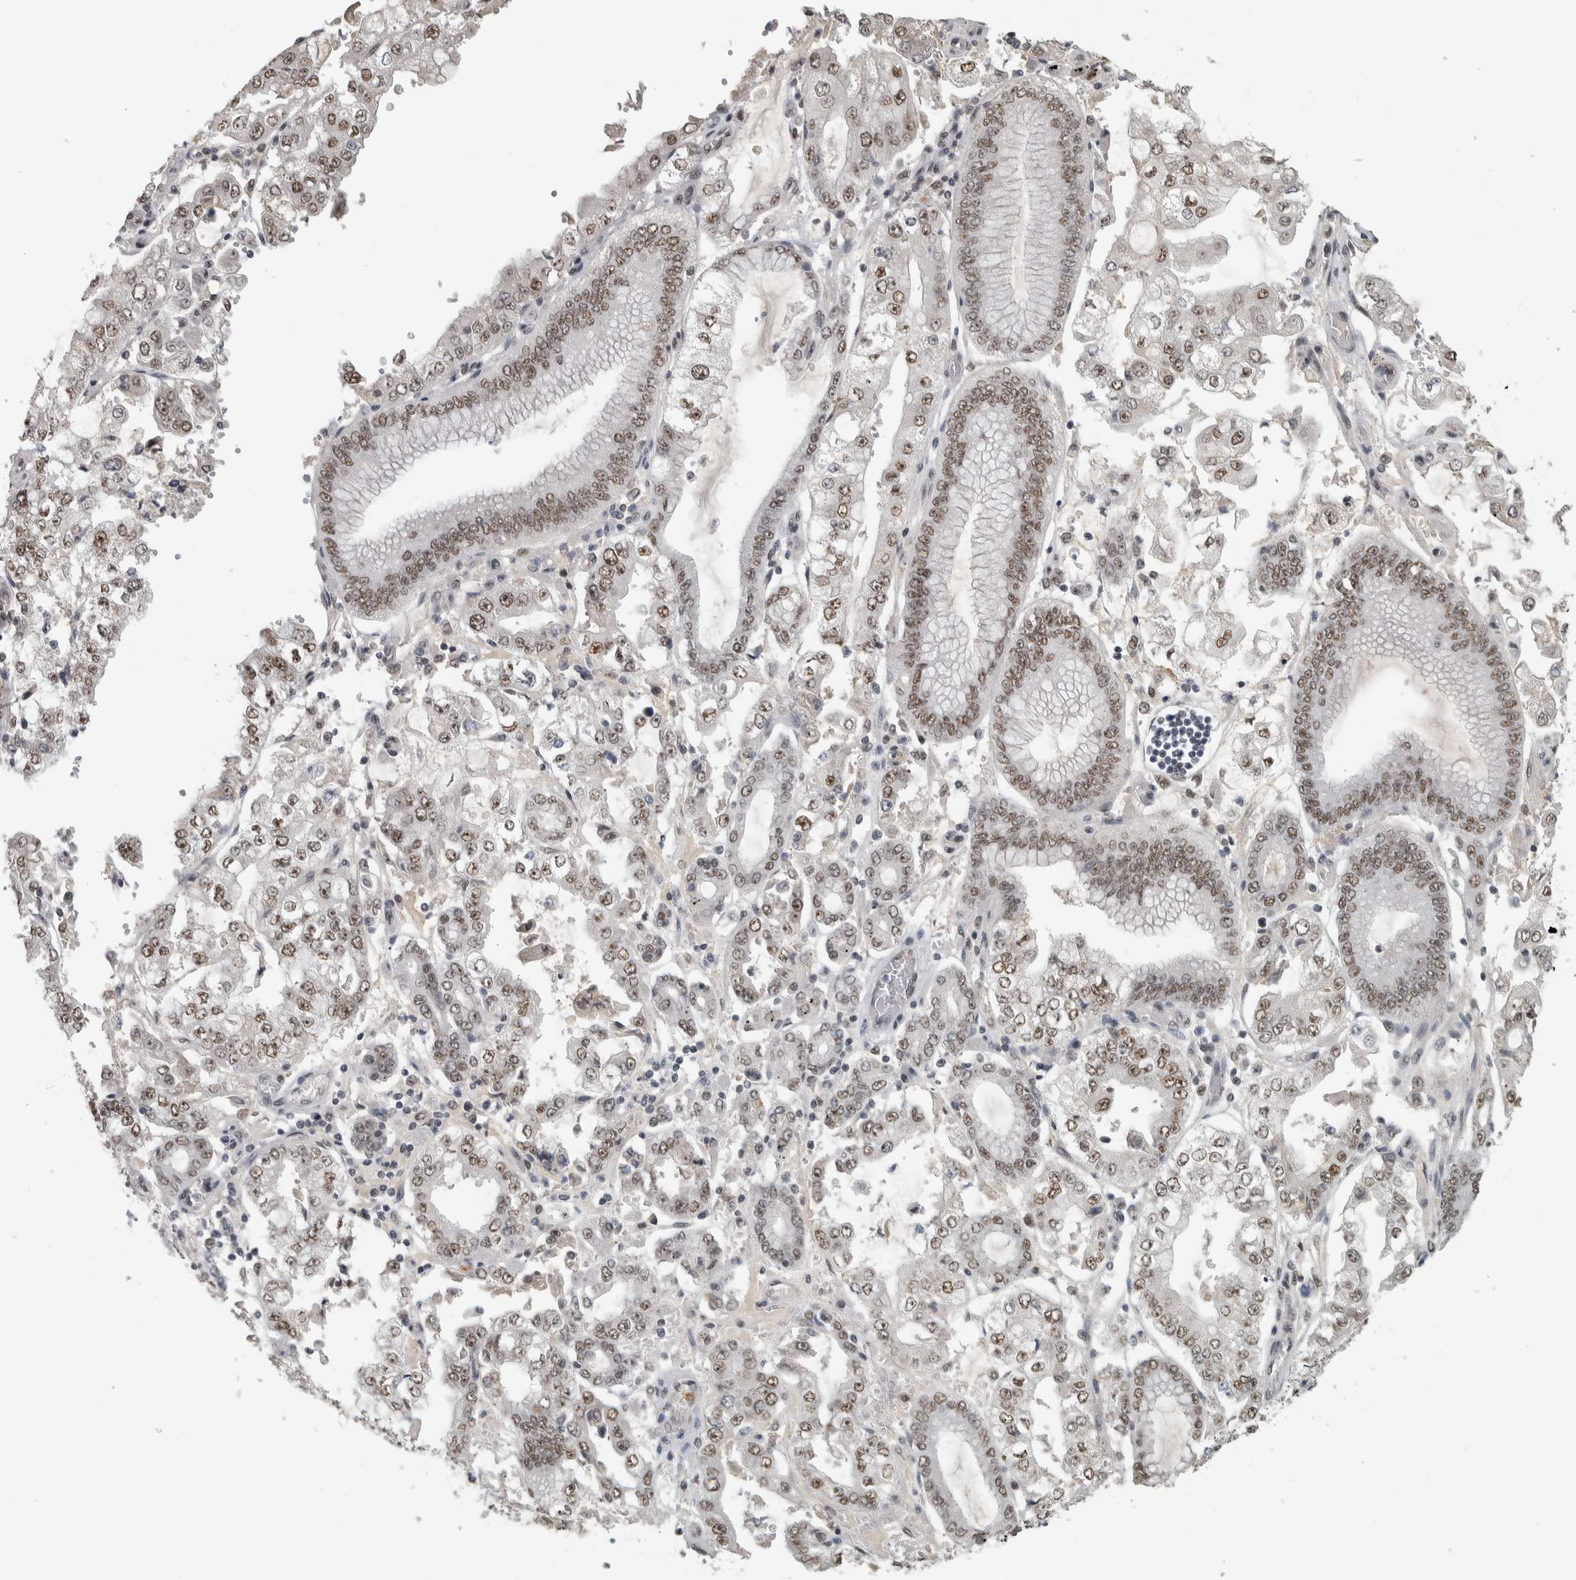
{"staining": {"intensity": "weak", "quantity": ">75%", "location": "nuclear"}, "tissue": "stomach cancer", "cell_type": "Tumor cells", "image_type": "cancer", "snomed": [{"axis": "morphology", "description": "Adenocarcinoma, NOS"}, {"axis": "topography", "description": "Stomach"}], "caption": "IHC photomicrograph of neoplastic tissue: human adenocarcinoma (stomach) stained using IHC reveals low levels of weak protein expression localized specifically in the nuclear of tumor cells, appearing as a nuclear brown color.", "gene": "DDX42", "patient": {"sex": "male", "age": 76}}